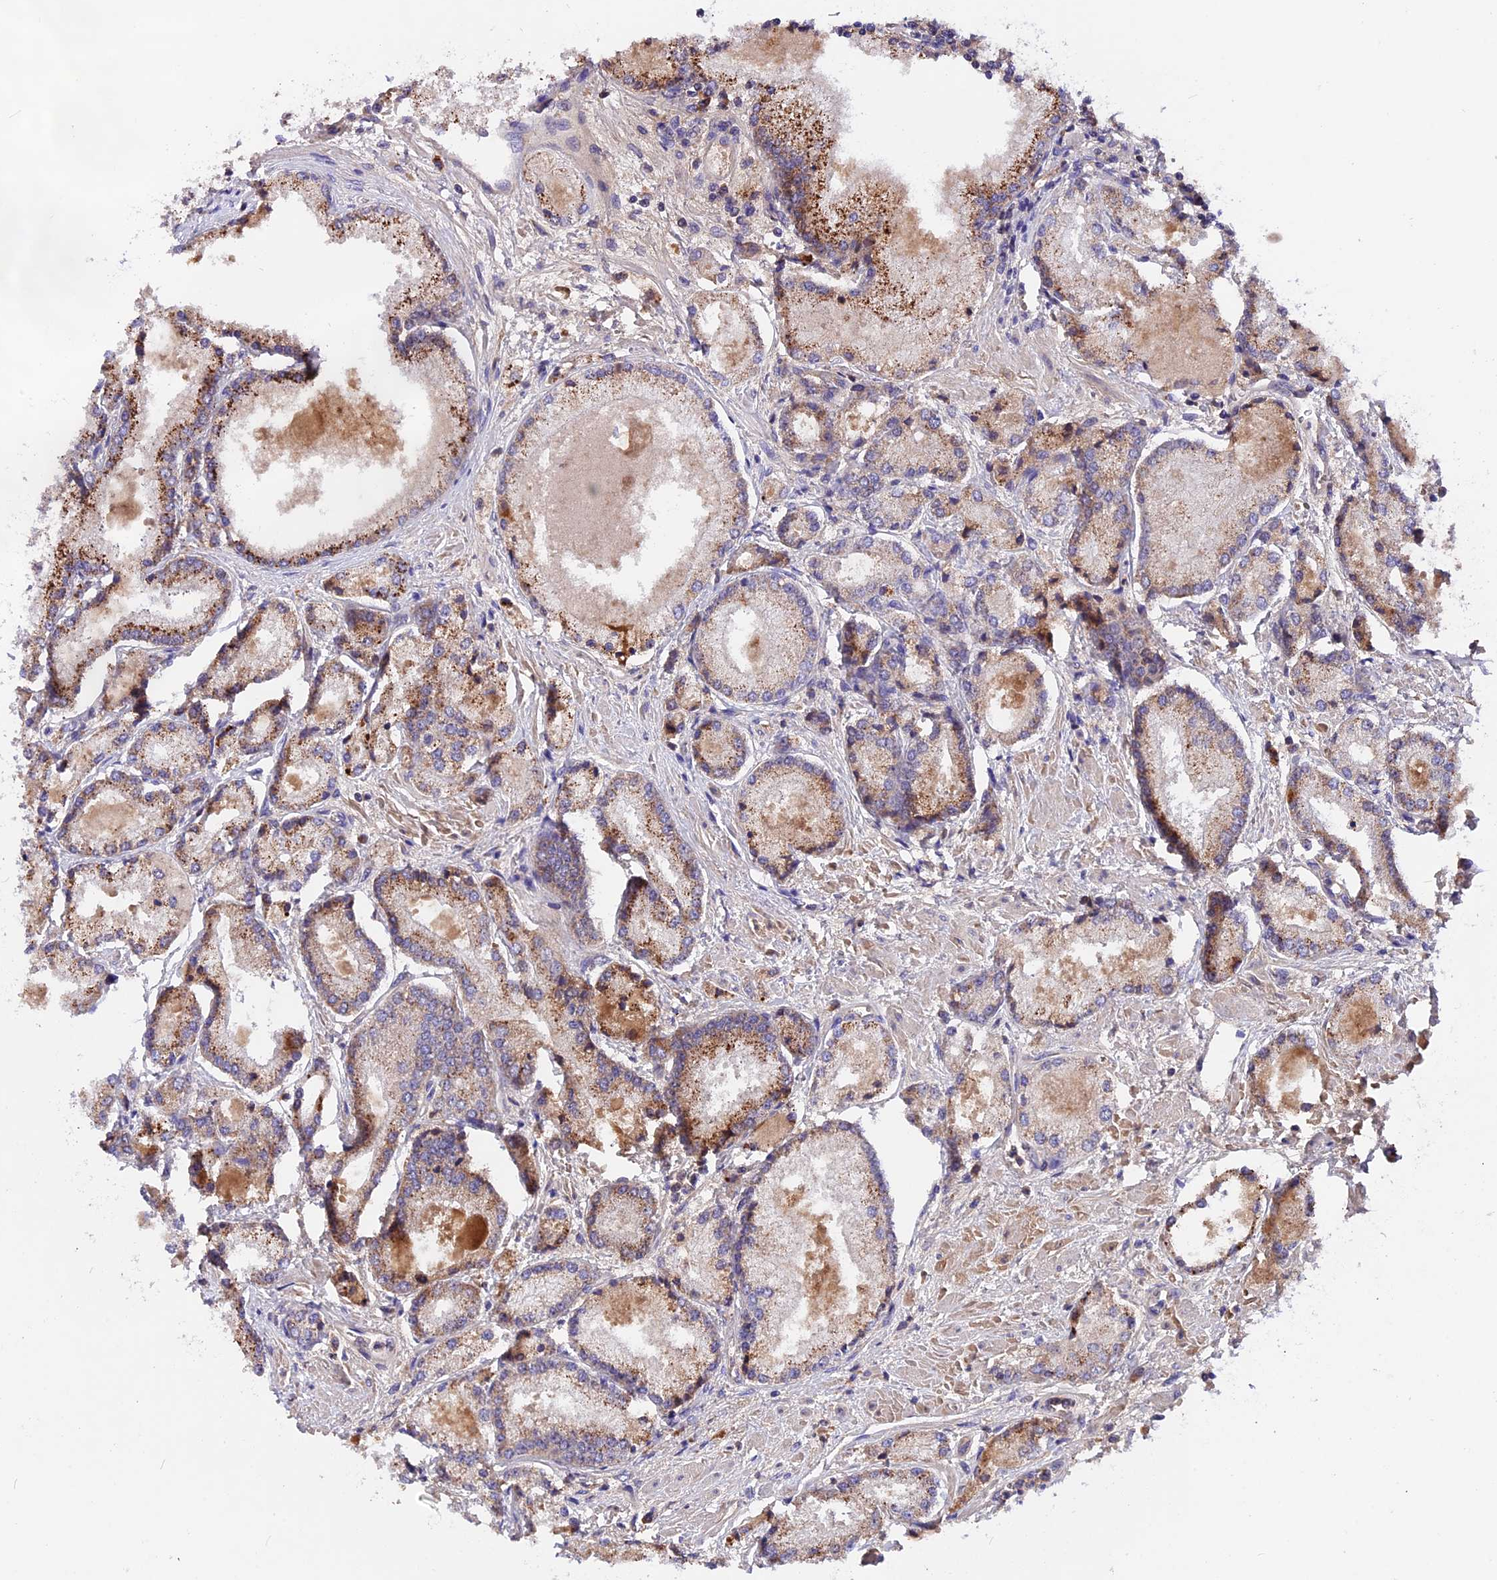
{"staining": {"intensity": "moderate", "quantity": "25%-75%", "location": "cytoplasmic/membranous"}, "tissue": "prostate cancer", "cell_type": "Tumor cells", "image_type": "cancer", "snomed": [{"axis": "morphology", "description": "Adenocarcinoma, Low grade"}, {"axis": "topography", "description": "Prostate"}], "caption": "Human low-grade adenocarcinoma (prostate) stained with a brown dye displays moderate cytoplasmic/membranous positive positivity in about 25%-75% of tumor cells.", "gene": "MARK4", "patient": {"sex": "male", "age": 74}}